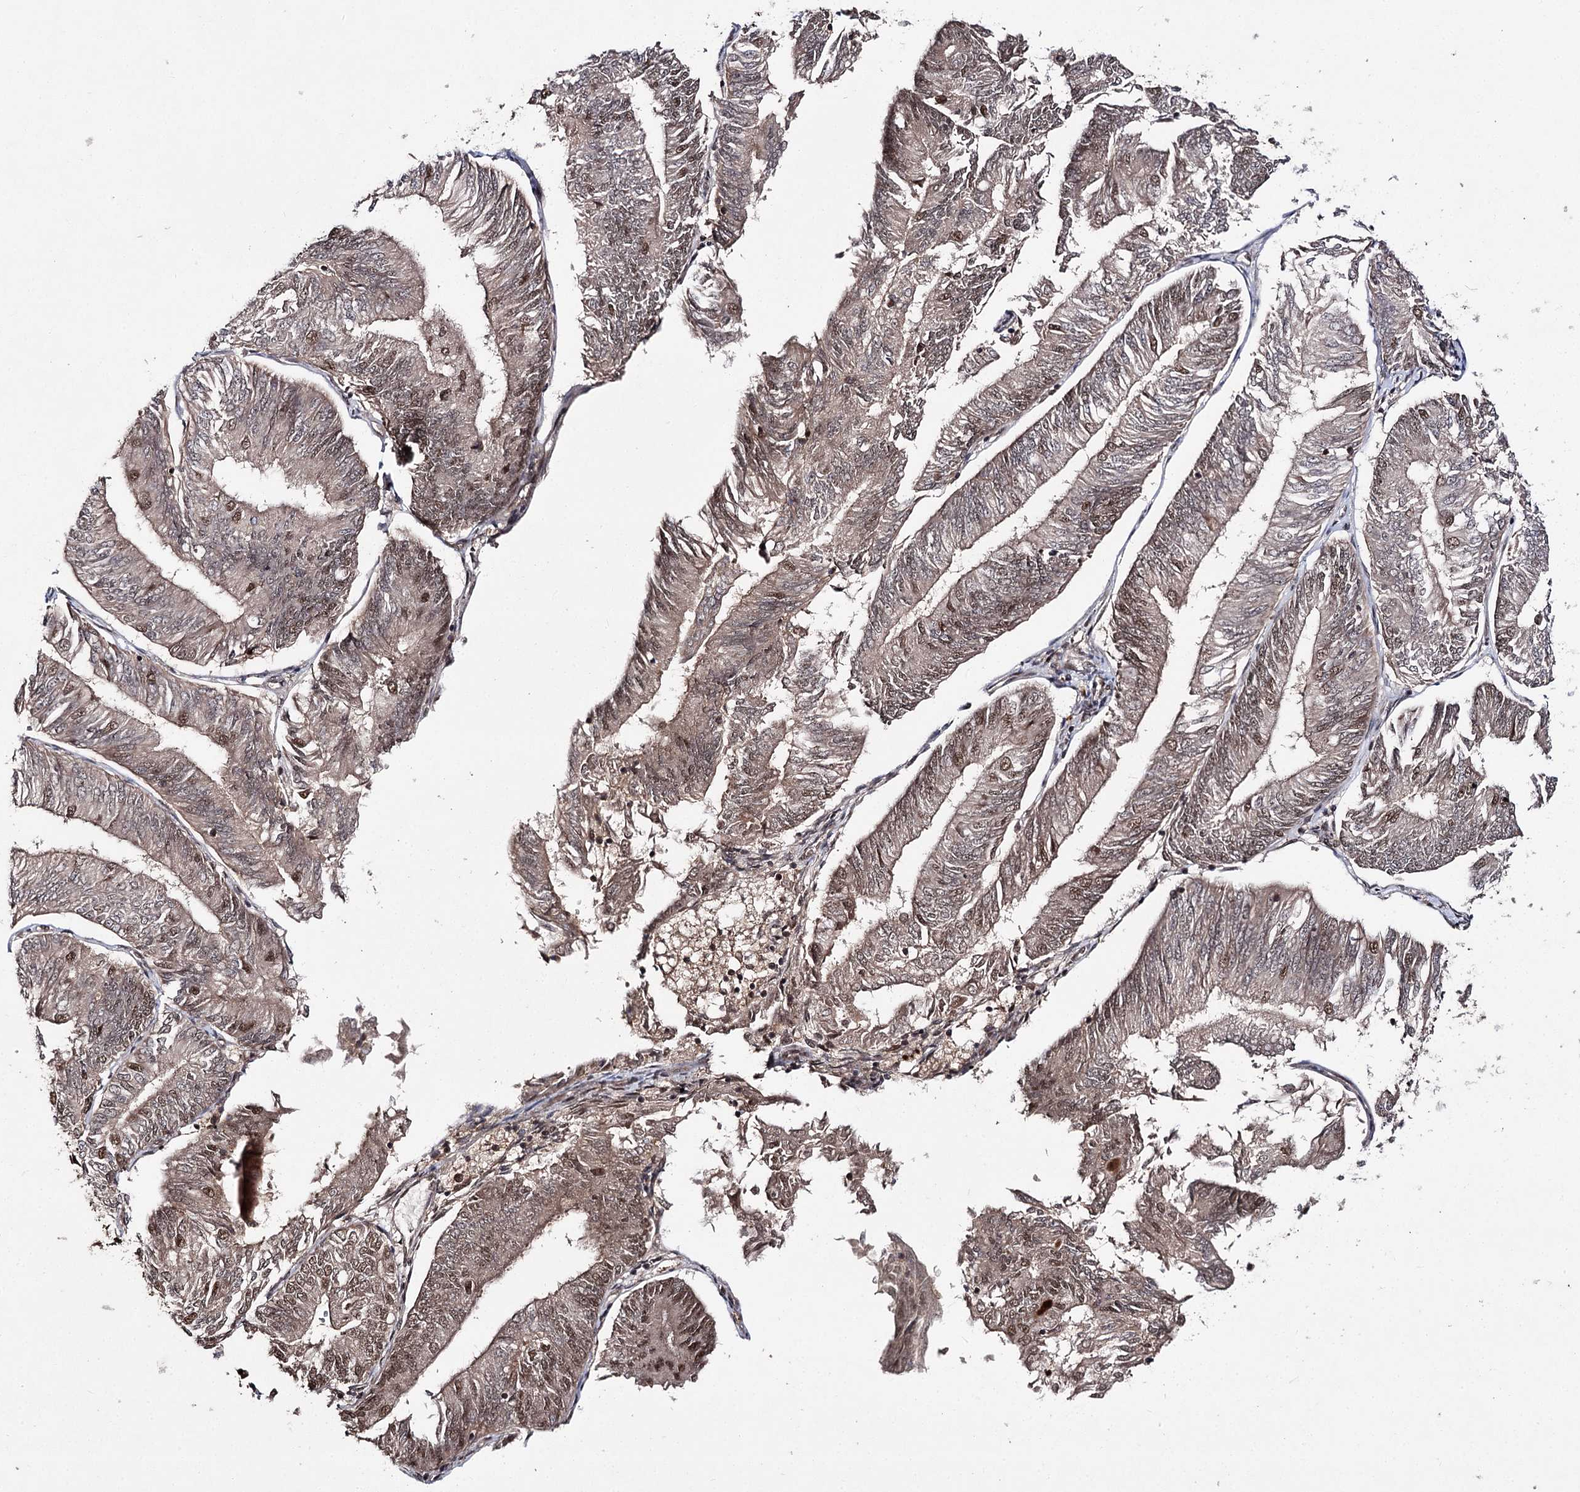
{"staining": {"intensity": "moderate", "quantity": "25%-75%", "location": "cytoplasmic/membranous,nuclear"}, "tissue": "endometrial cancer", "cell_type": "Tumor cells", "image_type": "cancer", "snomed": [{"axis": "morphology", "description": "Adenocarcinoma, NOS"}, {"axis": "topography", "description": "Endometrium"}], "caption": "Protein staining of endometrial adenocarcinoma tissue reveals moderate cytoplasmic/membranous and nuclear staining in about 25%-75% of tumor cells. The protein is shown in brown color, while the nuclei are stained blue.", "gene": "FAM53B", "patient": {"sex": "female", "age": 58}}